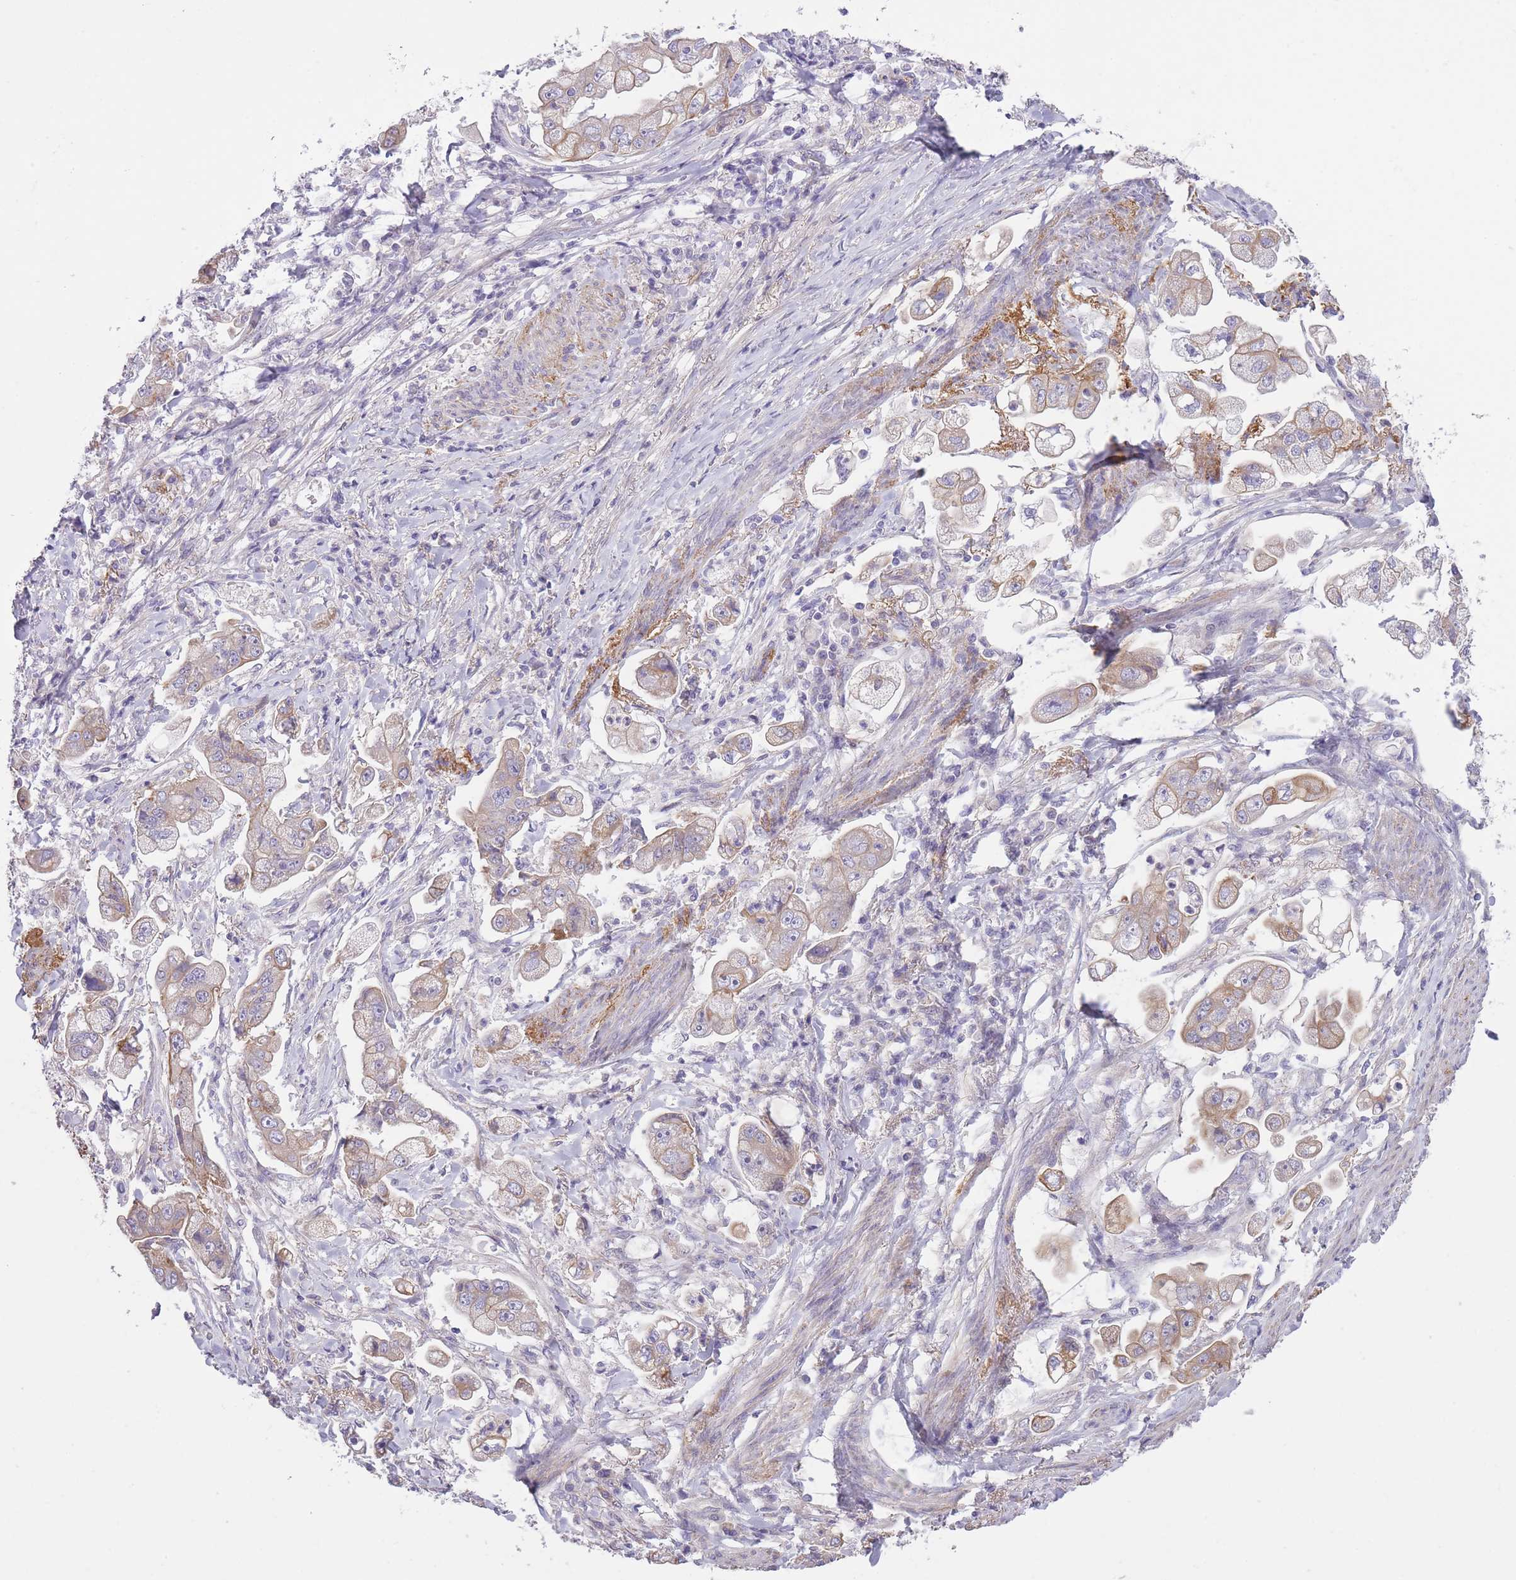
{"staining": {"intensity": "weak", "quantity": "<25%", "location": "cytoplasmic/membranous"}, "tissue": "stomach cancer", "cell_type": "Tumor cells", "image_type": "cancer", "snomed": [{"axis": "morphology", "description": "Adenocarcinoma, NOS"}, {"axis": "topography", "description": "Stomach"}], "caption": "High power microscopy image of an immunohistochemistry (IHC) histopathology image of stomach cancer (adenocarcinoma), revealing no significant staining in tumor cells.", "gene": "REV1", "patient": {"sex": "male", "age": 62}}